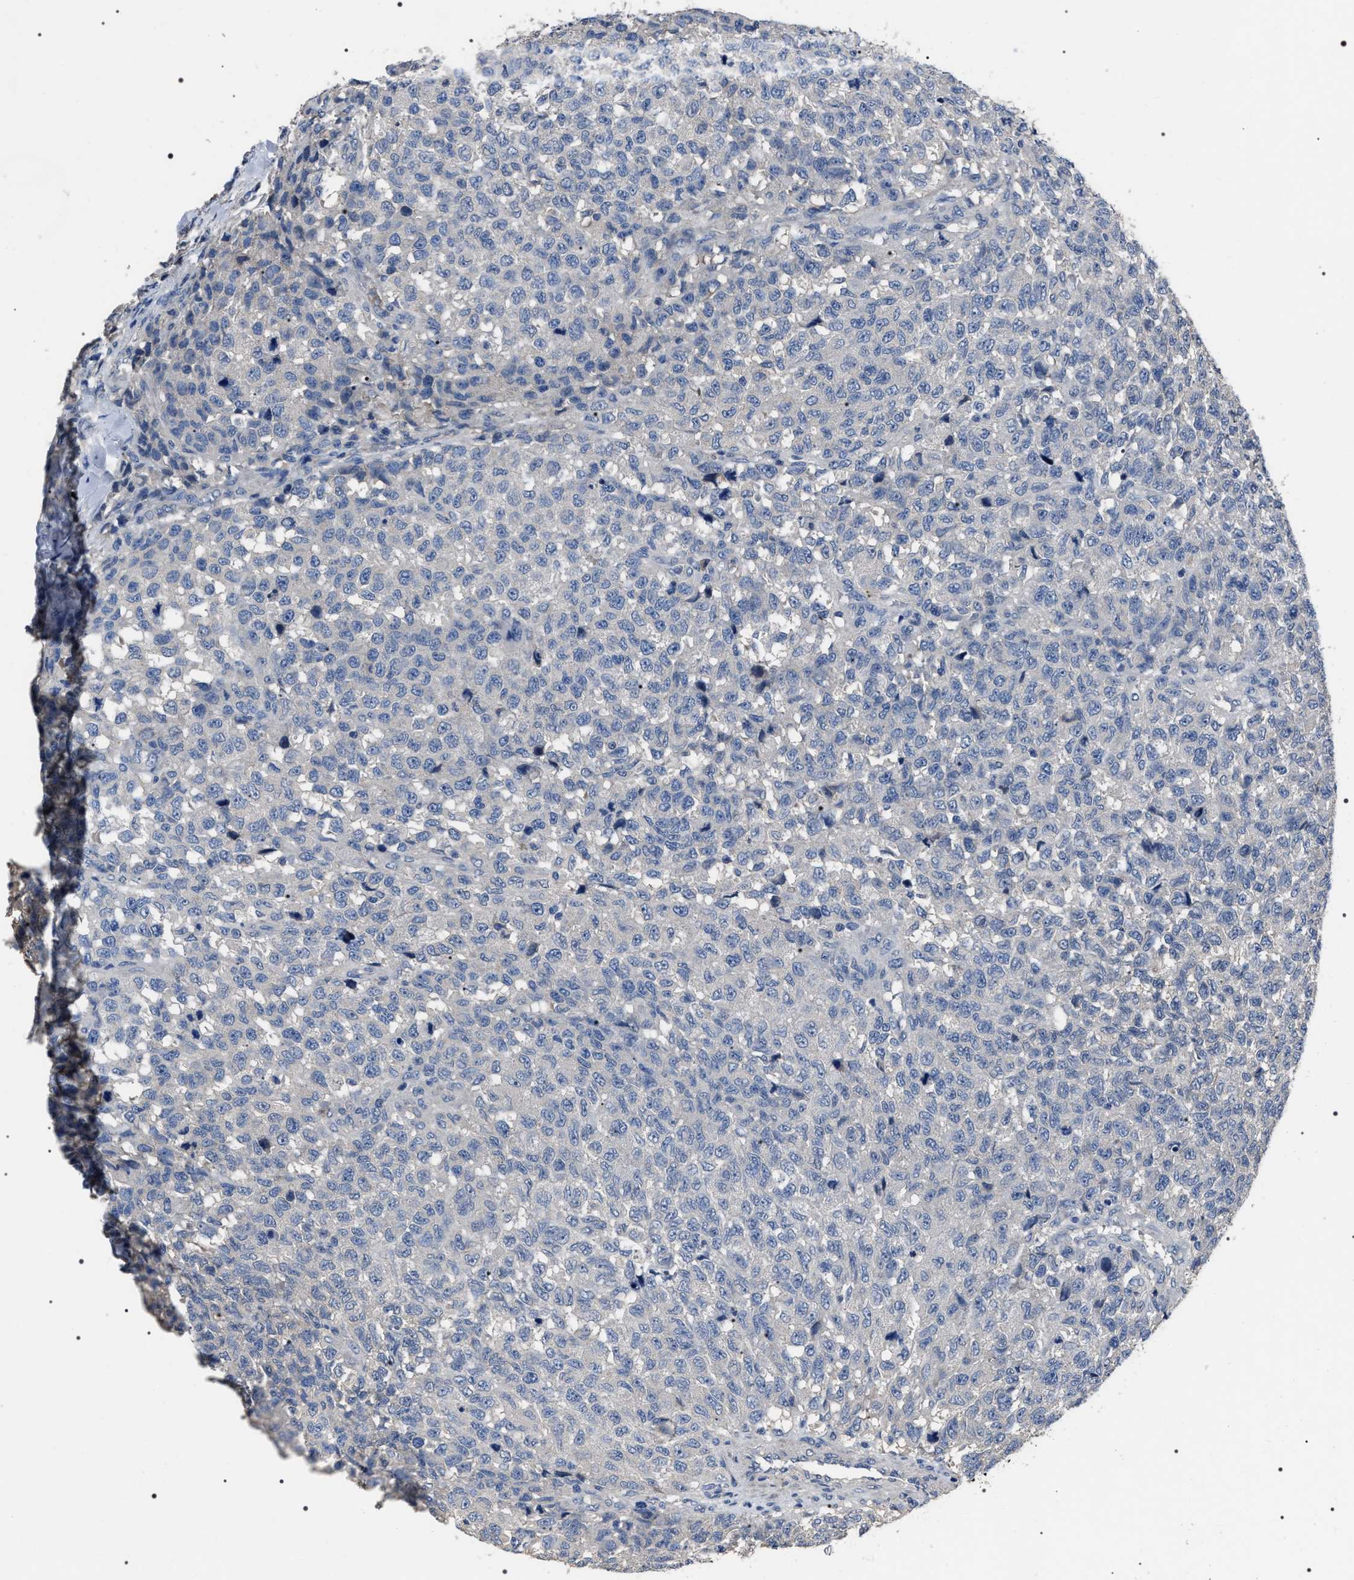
{"staining": {"intensity": "negative", "quantity": "none", "location": "none"}, "tissue": "testis cancer", "cell_type": "Tumor cells", "image_type": "cancer", "snomed": [{"axis": "morphology", "description": "Seminoma, NOS"}, {"axis": "topography", "description": "Testis"}], "caption": "Immunohistochemical staining of testis cancer exhibits no significant staining in tumor cells.", "gene": "TRIM54", "patient": {"sex": "male", "age": 59}}